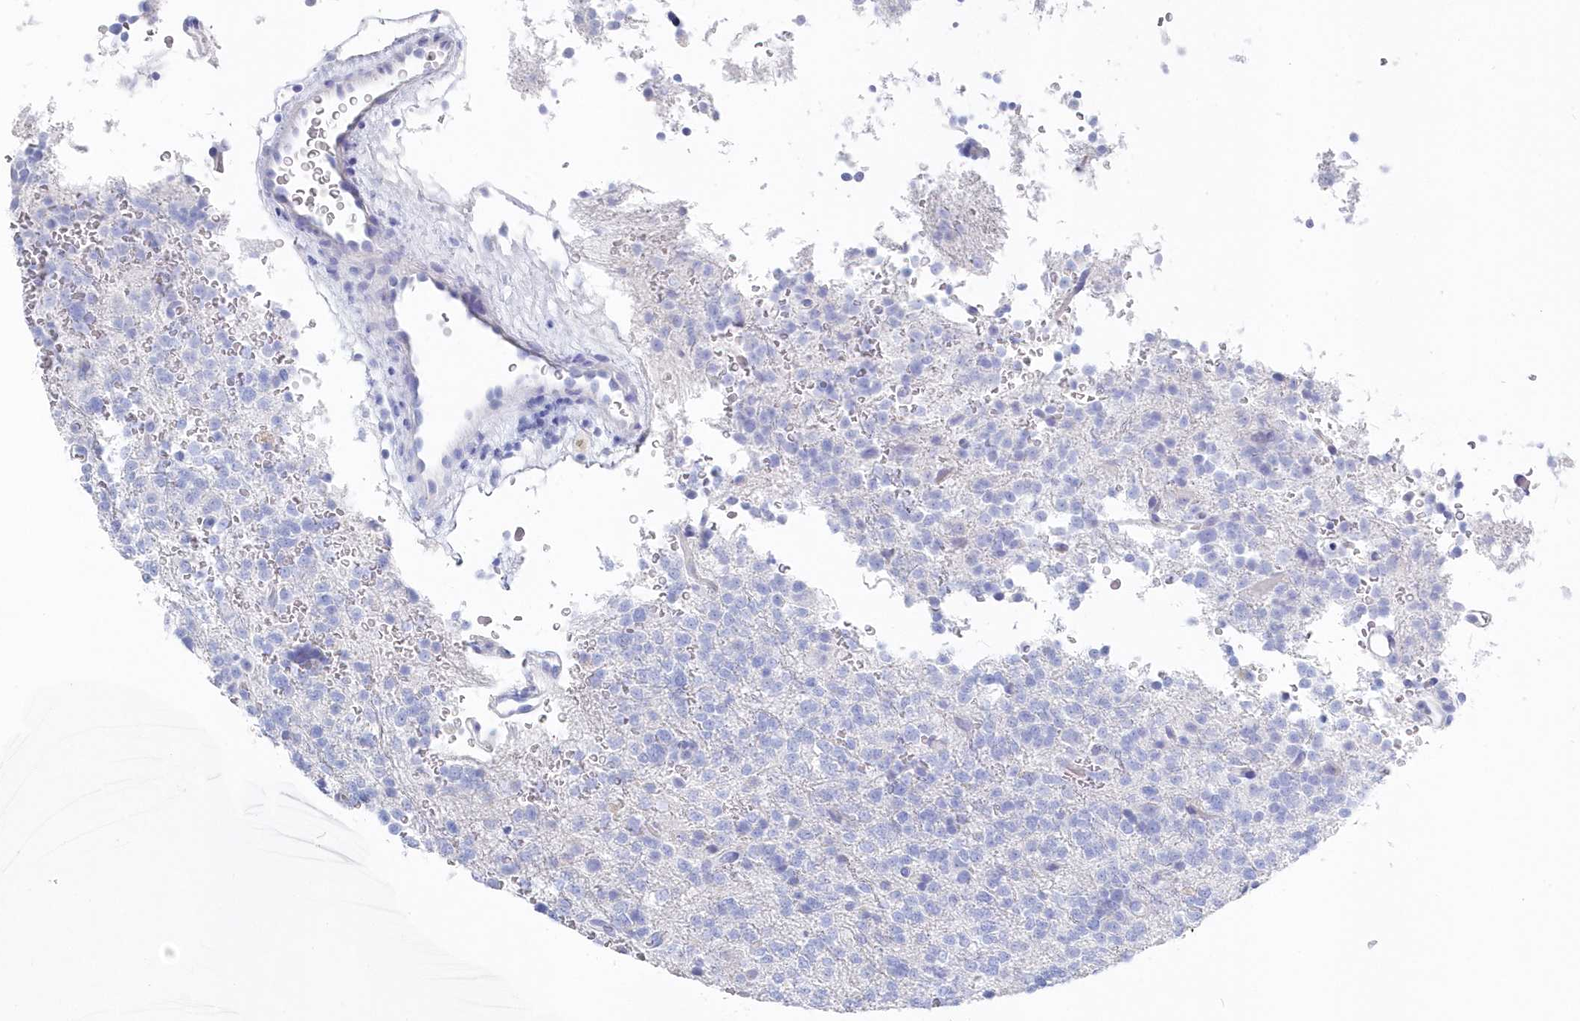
{"staining": {"intensity": "negative", "quantity": "none", "location": "none"}, "tissue": "glioma", "cell_type": "Tumor cells", "image_type": "cancer", "snomed": [{"axis": "morphology", "description": "Glioma, malignant, High grade"}, {"axis": "topography", "description": "Brain"}], "caption": "High magnification brightfield microscopy of malignant high-grade glioma stained with DAB (brown) and counterstained with hematoxylin (blue): tumor cells show no significant expression.", "gene": "CSNK1G2", "patient": {"sex": "female", "age": 62}}